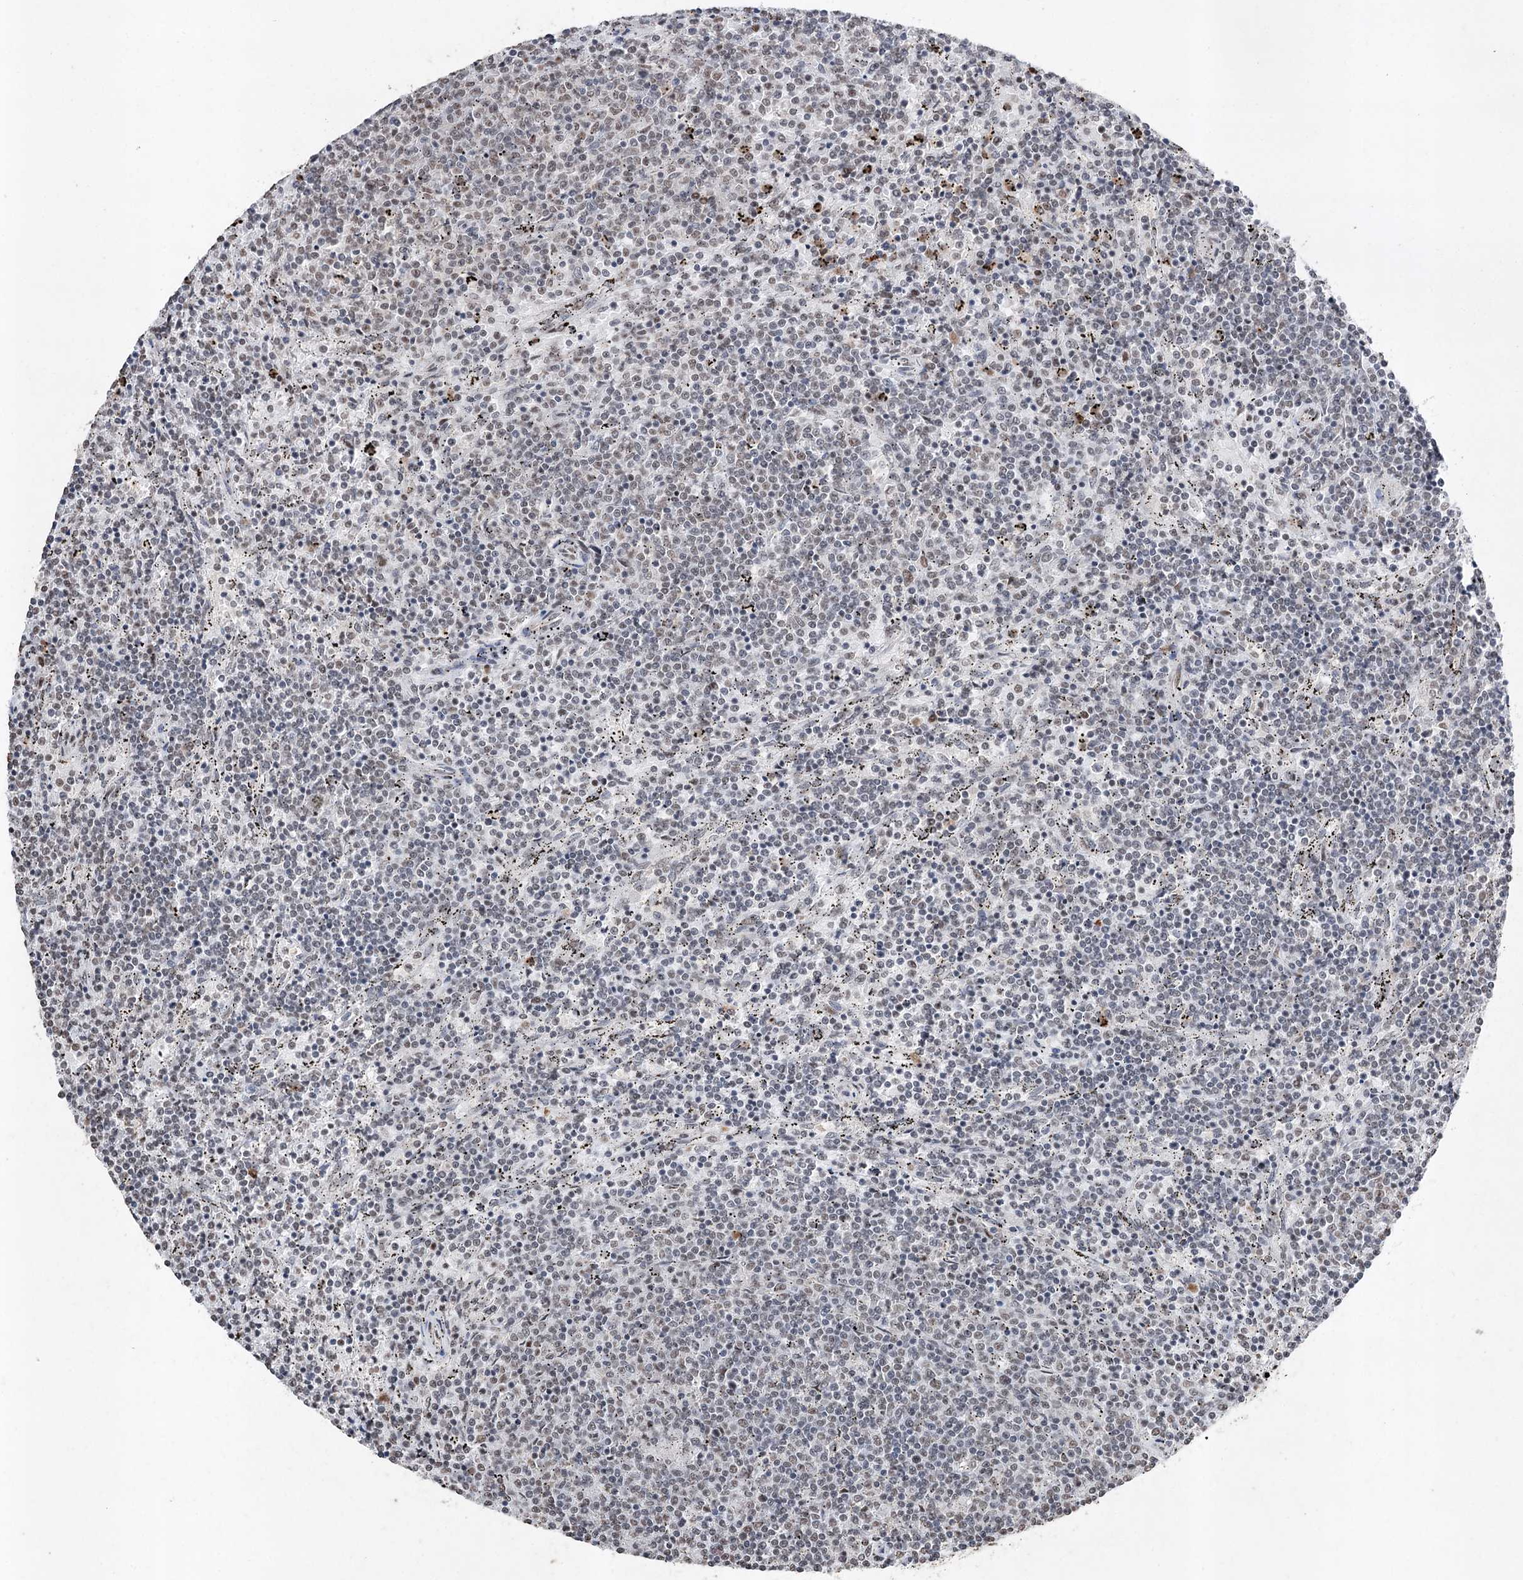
{"staining": {"intensity": "negative", "quantity": "none", "location": "none"}, "tissue": "lymphoma", "cell_type": "Tumor cells", "image_type": "cancer", "snomed": [{"axis": "morphology", "description": "Malignant lymphoma, non-Hodgkin's type, Low grade"}, {"axis": "topography", "description": "Spleen"}], "caption": "Immunohistochemistry (IHC) histopathology image of low-grade malignant lymphoma, non-Hodgkin's type stained for a protein (brown), which displays no staining in tumor cells.", "gene": "PDCD4", "patient": {"sex": "female", "age": 50}}